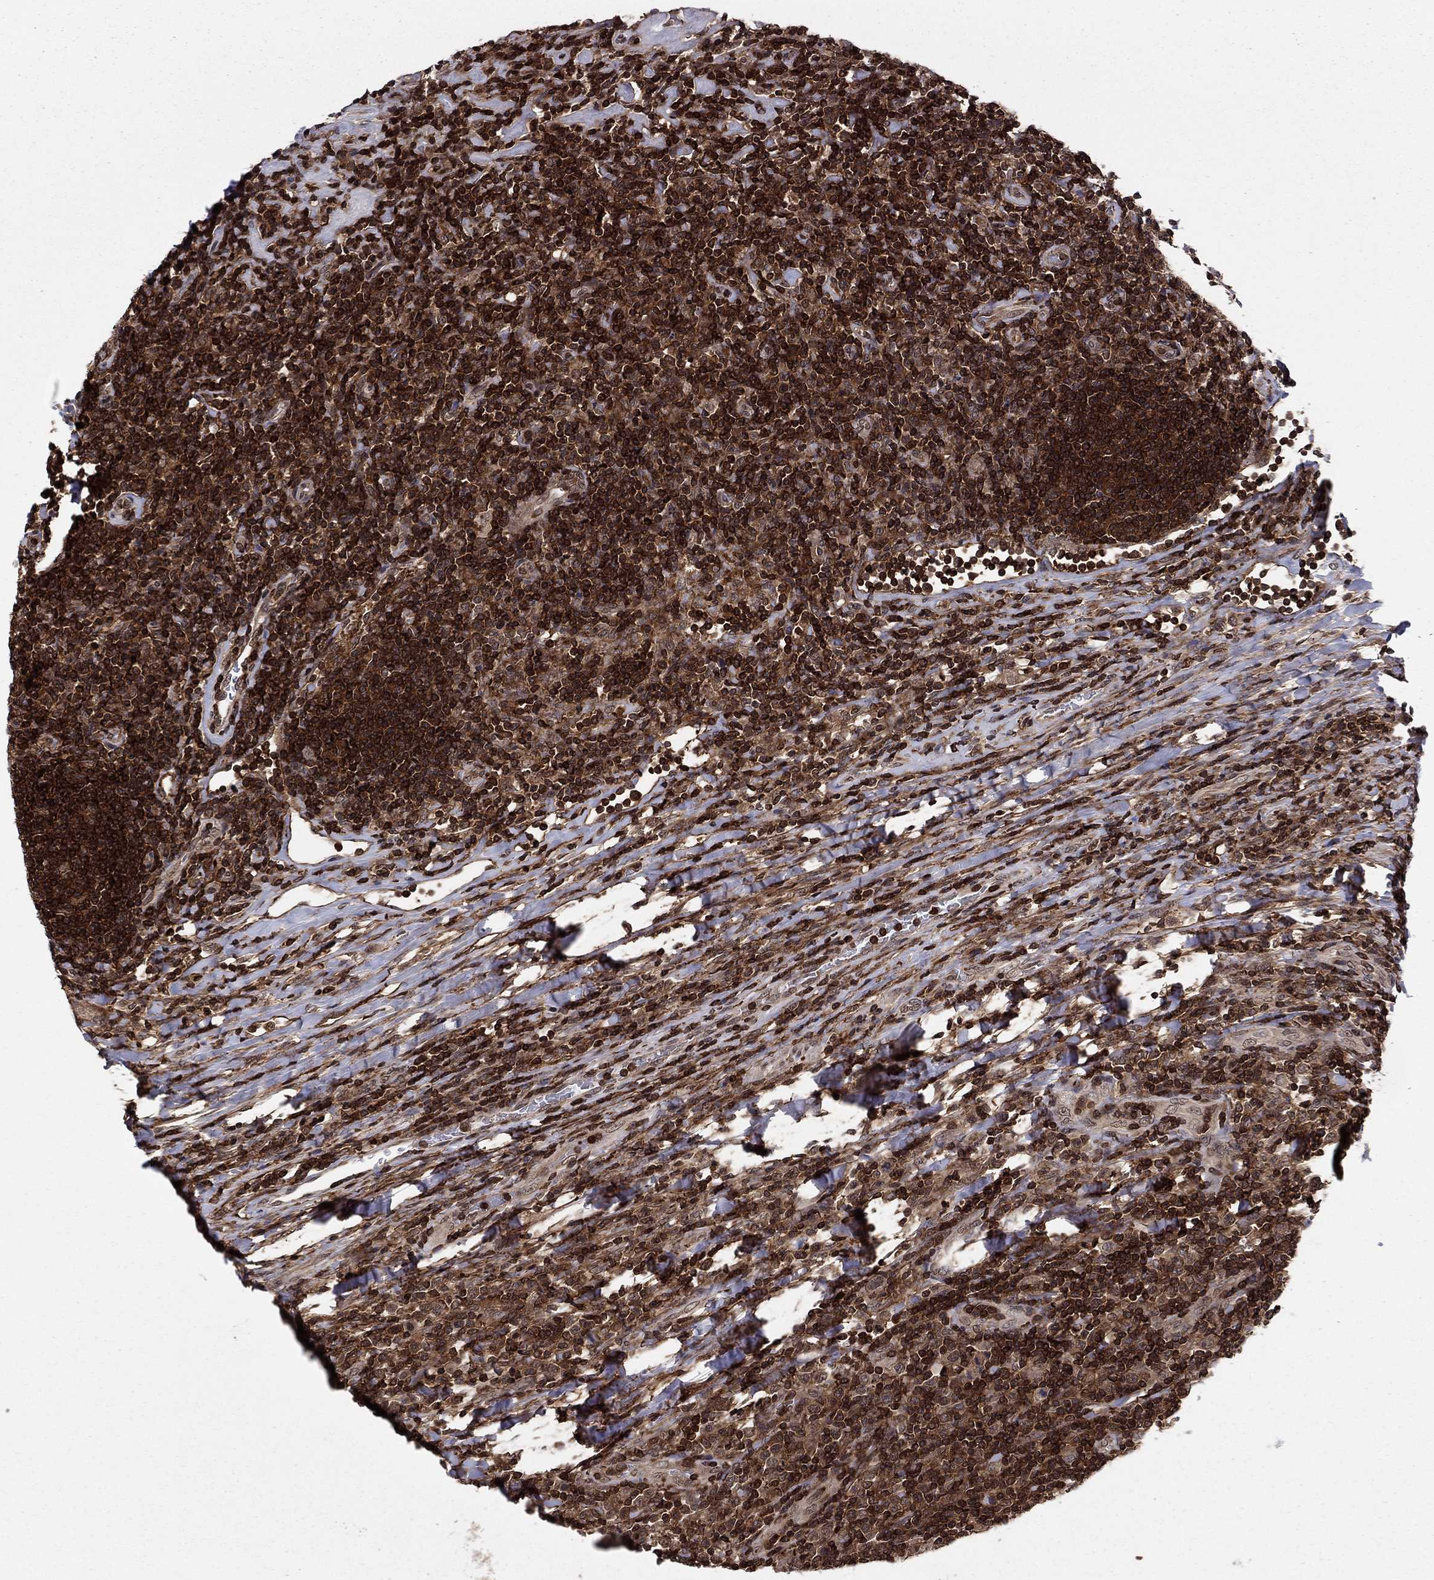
{"staining": {"intensity": "negative", "quantity": "none", "location": "none"}, "tissue": "lymphoma", "cell_type": "Tumor cells", "image_type": "cancer", "snomed": [{"axis": "morphology", "description": "Hodgkin's disease, NOS"}, {"axis": "topography", "description": "Lymph node"}], "caption": "The immunohistochemistry (IHC) histopathology image has no significant staining in tumor cells of lymphoma tissue. The staining was performed using DAB to visualize the protein expression in brown, while the nuclei were stained in blue with hematoxylin (Magnification: 20x).", "gene": "SSX2IP", "patient": {"sex": "male", "age": 40}}